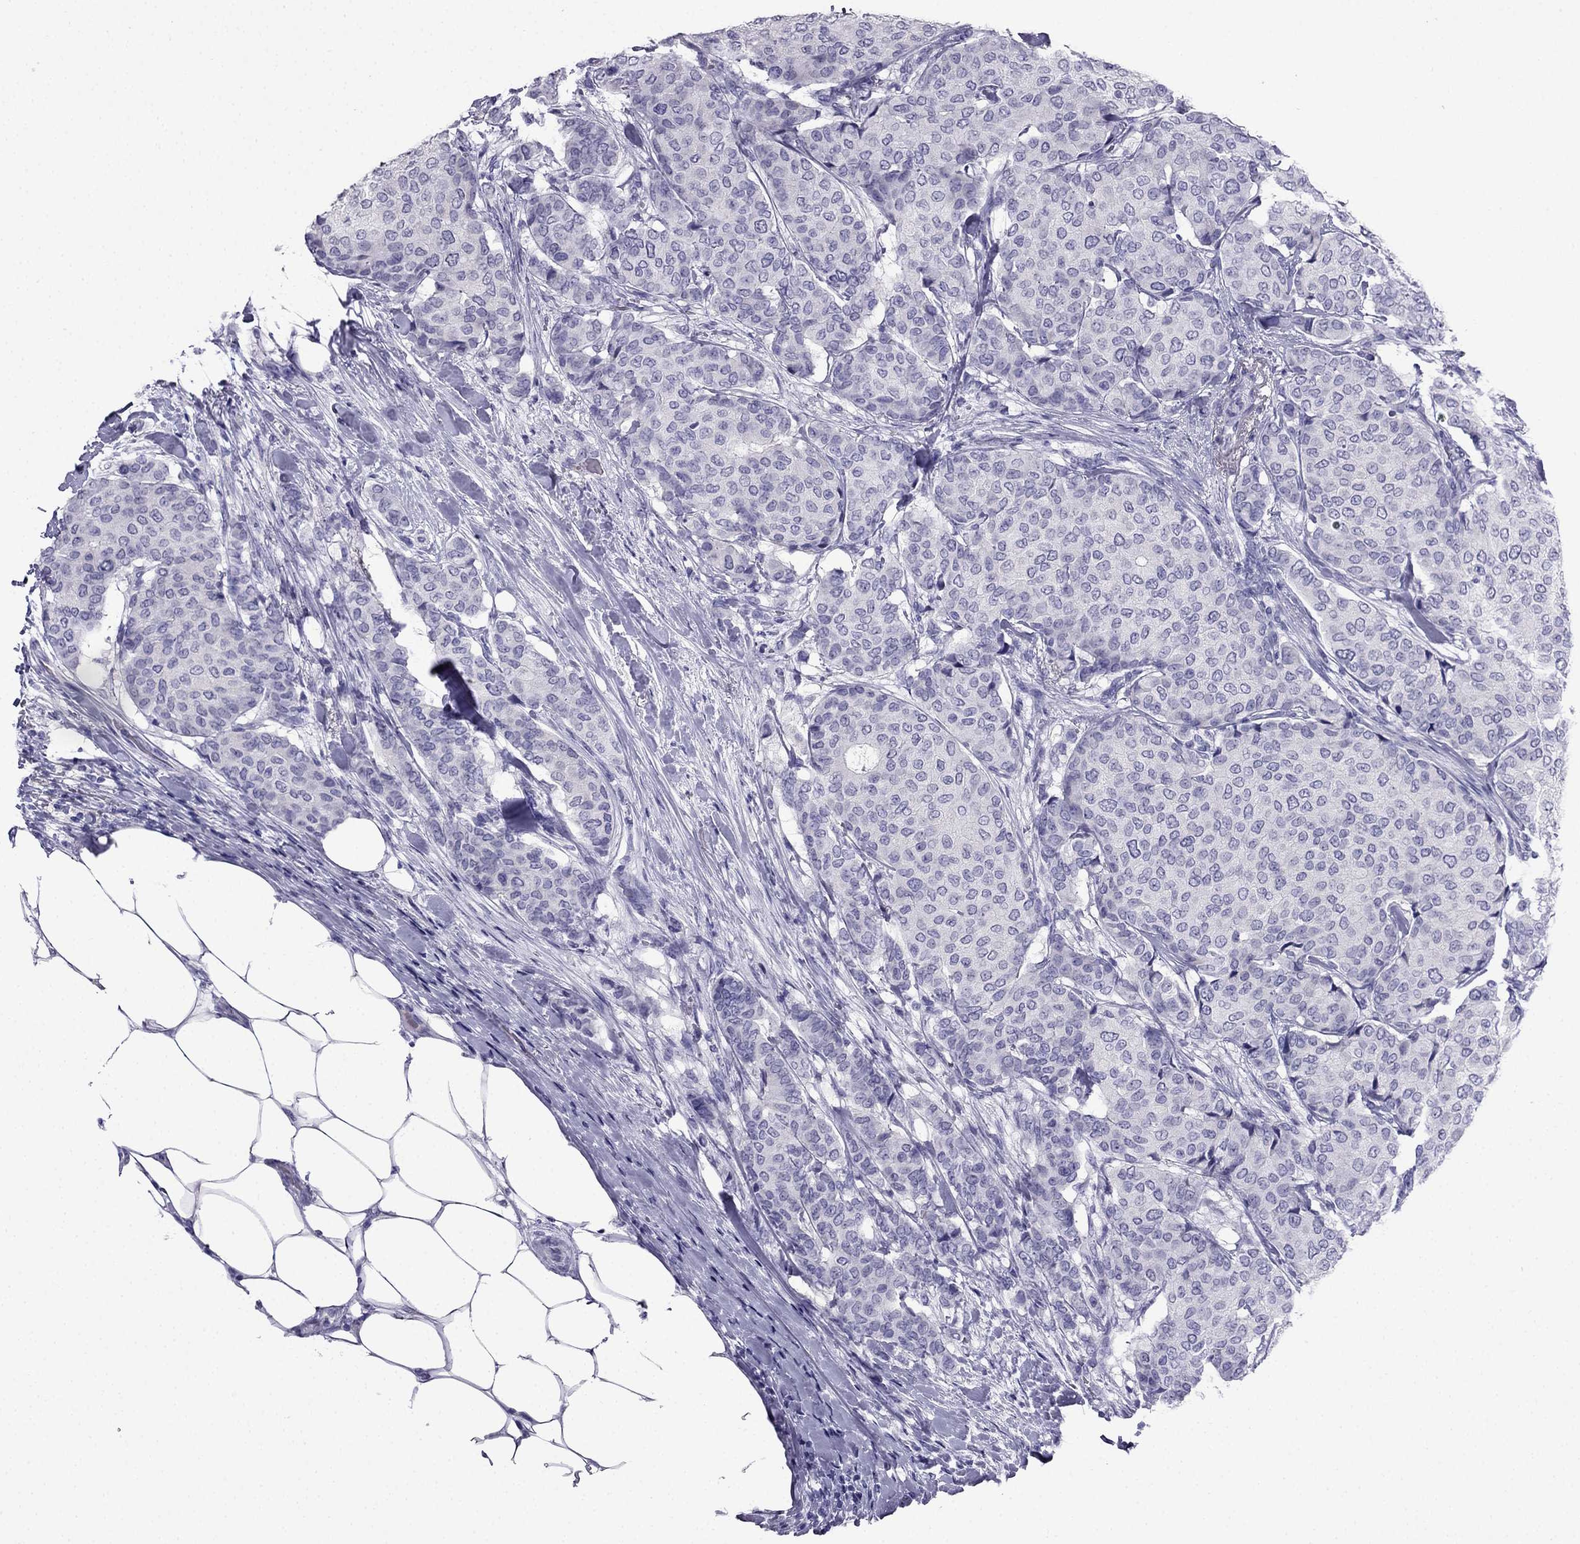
{"staining": {"intensity": "negative", "quantity": "none", "location": "none"}, "tissue": "breast cancer", "cell_type": "Tumor cells", "image_type": "cancer", "snomed": [{"axis": "morphology", "description": "Duct carcinoma"}, {"axis": "topography", "description": "Breast"}], "caption": "The photomicrograph shows no significant expression in tumor cells of breast intraductal carcinoma.", "gene": "CDHR4", "patient": {"sex": "female", "age": 75}}